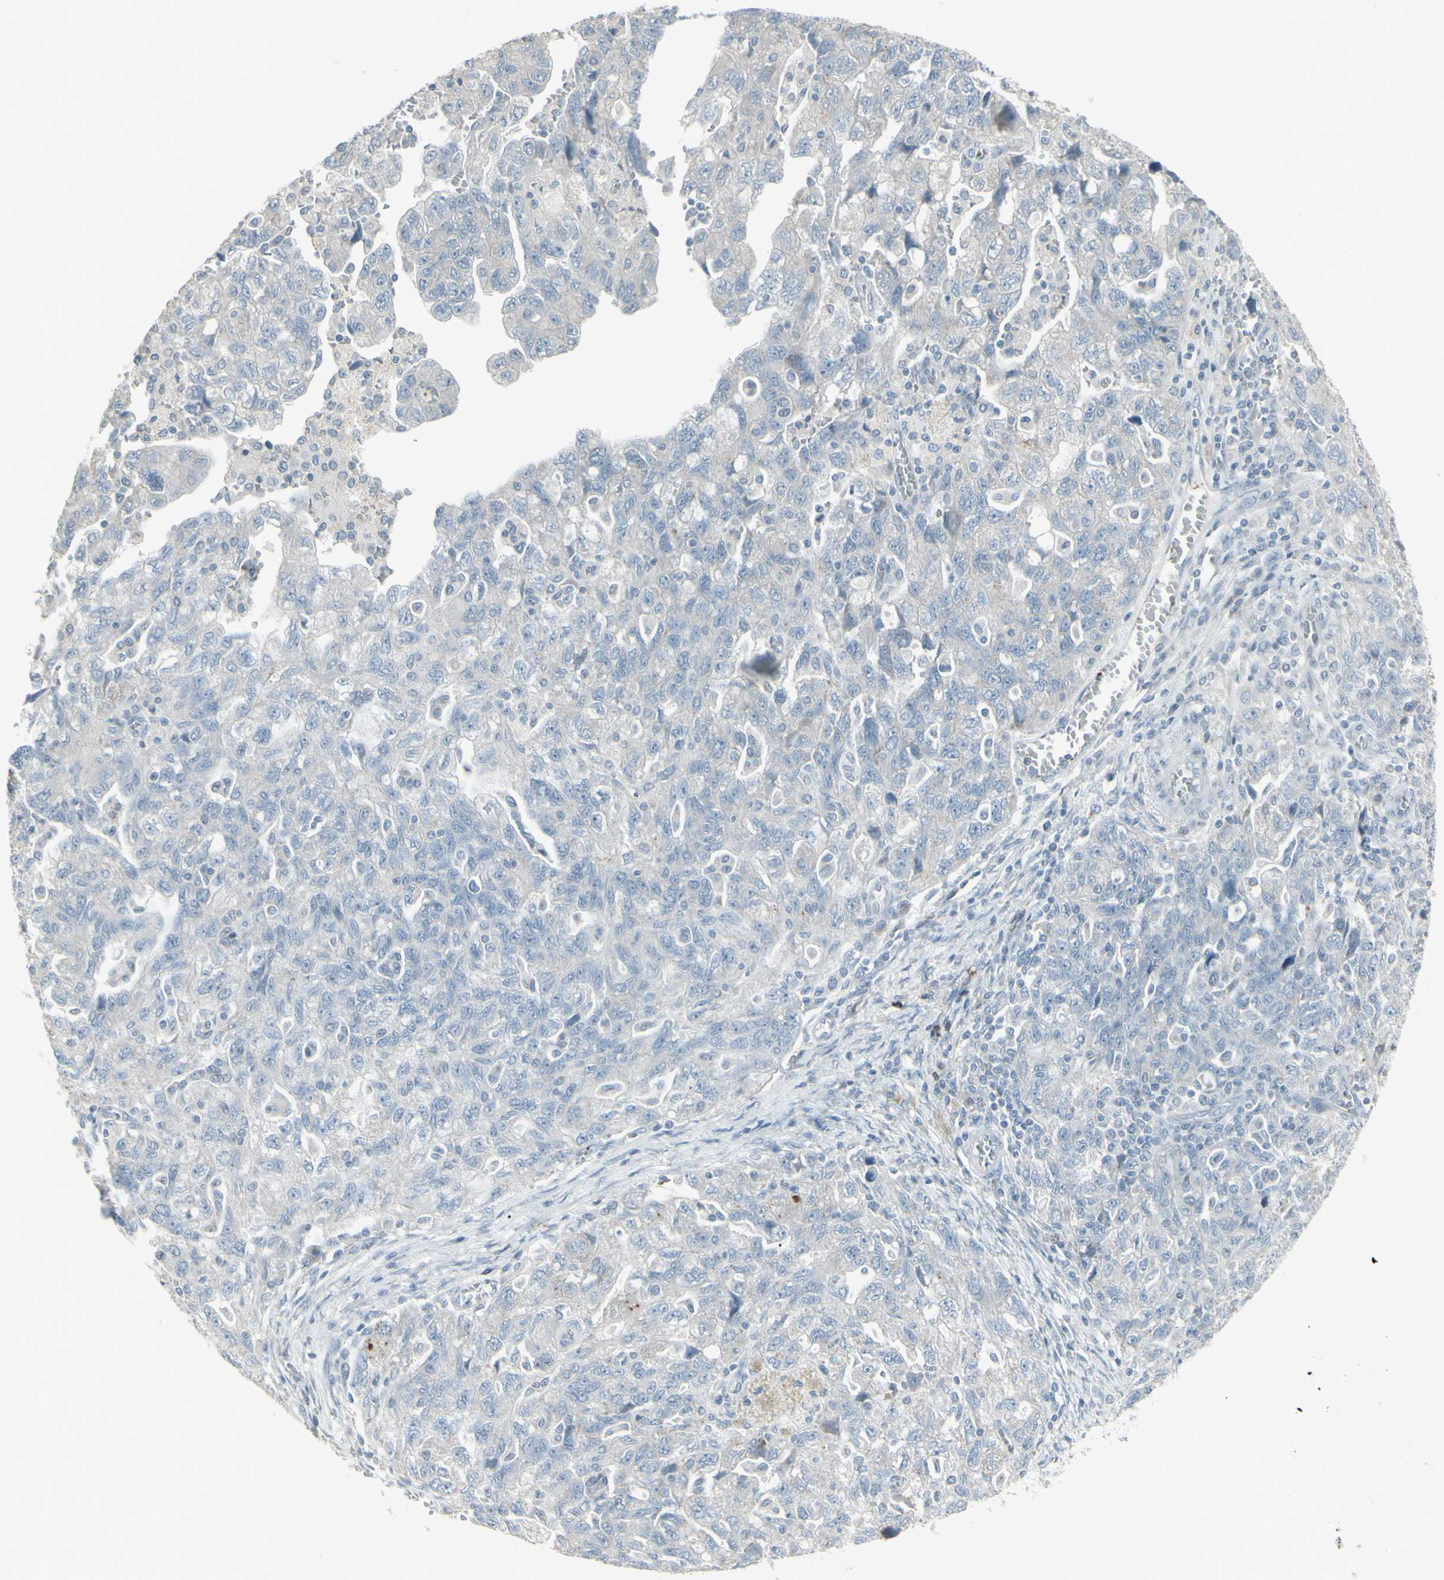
{"staining": {"intensity": "negative", "quantity": "none", "location": "none"}, "tissue": "ovarian cancer", "cell_type": "Tumor cells", "image_type": "cancer", "snomed": [{"axis": "morphology", "description": "Carcinoma, NOS"}, {"axis": "morphology", "description": "Cystadenocarcinoma, serous, NOS"}, {"axis": "topography", "description": "Ovary"}], "caption": "Ovarian carcinoma stained for a protein using IHC reveals no positivity tumor cells.", "gene": "CD79B", "patient": {"sex": "female", "age": 69}}